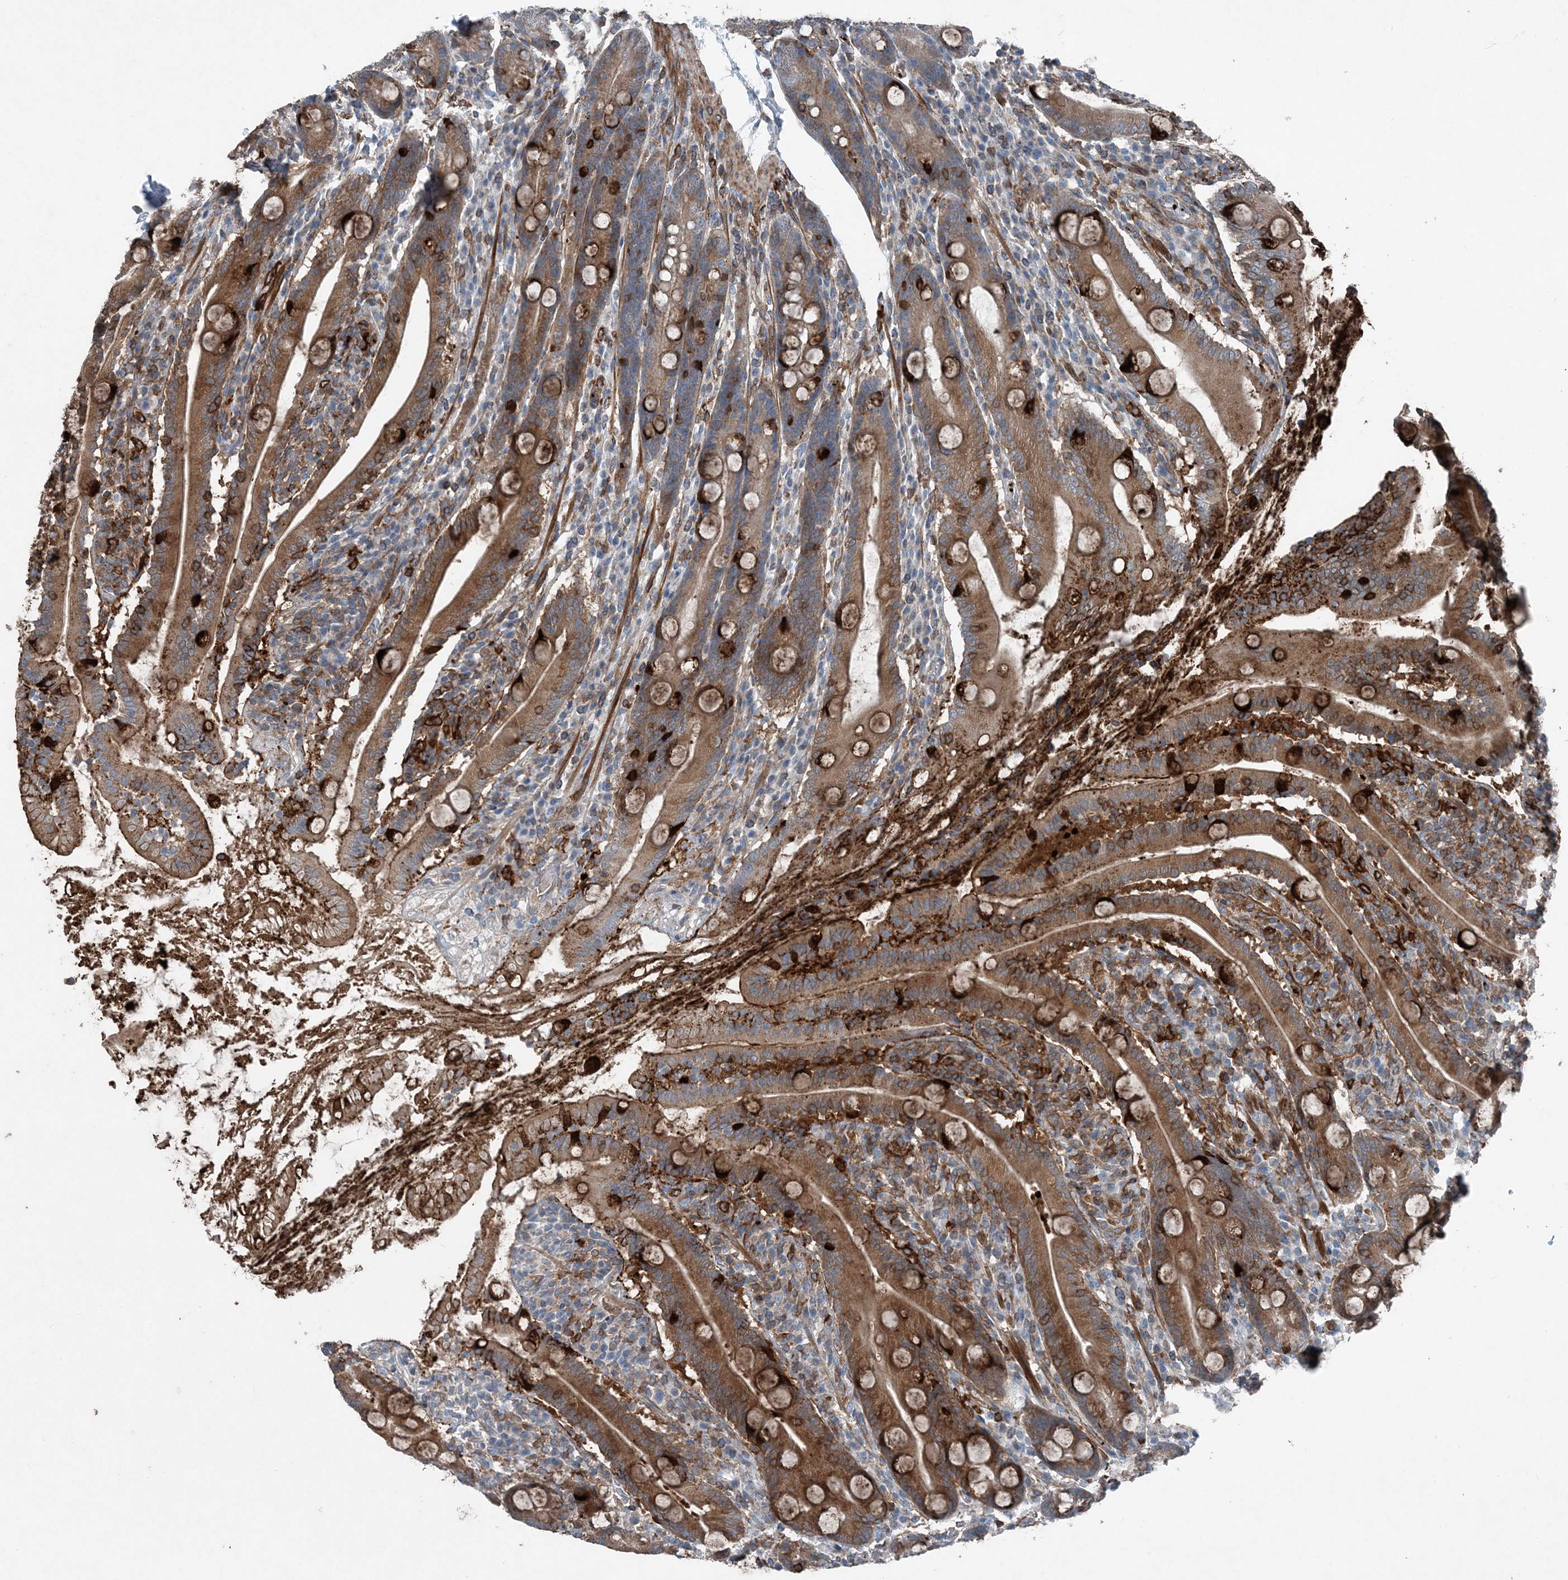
{"staining": {"intensity": "moderate", "quantity": ">75%", "location": "cytoplasmic/membranous"}, "tissue": "duodenum", "cell_type": "Glandular cells", "image_type": "normal", "snomed": [{"axis": "morphology", "description": "Normal tissue, NOS"}, {"axis": "topography", "description": "Duodenum"}], "caption": "Moderate cytoplasmic/membranous protein staining is appreciated in approximately >75% of glandular cells in duodenum.", "gene": "DGUOK", "patient": {"sex": "male", "age": 35}}